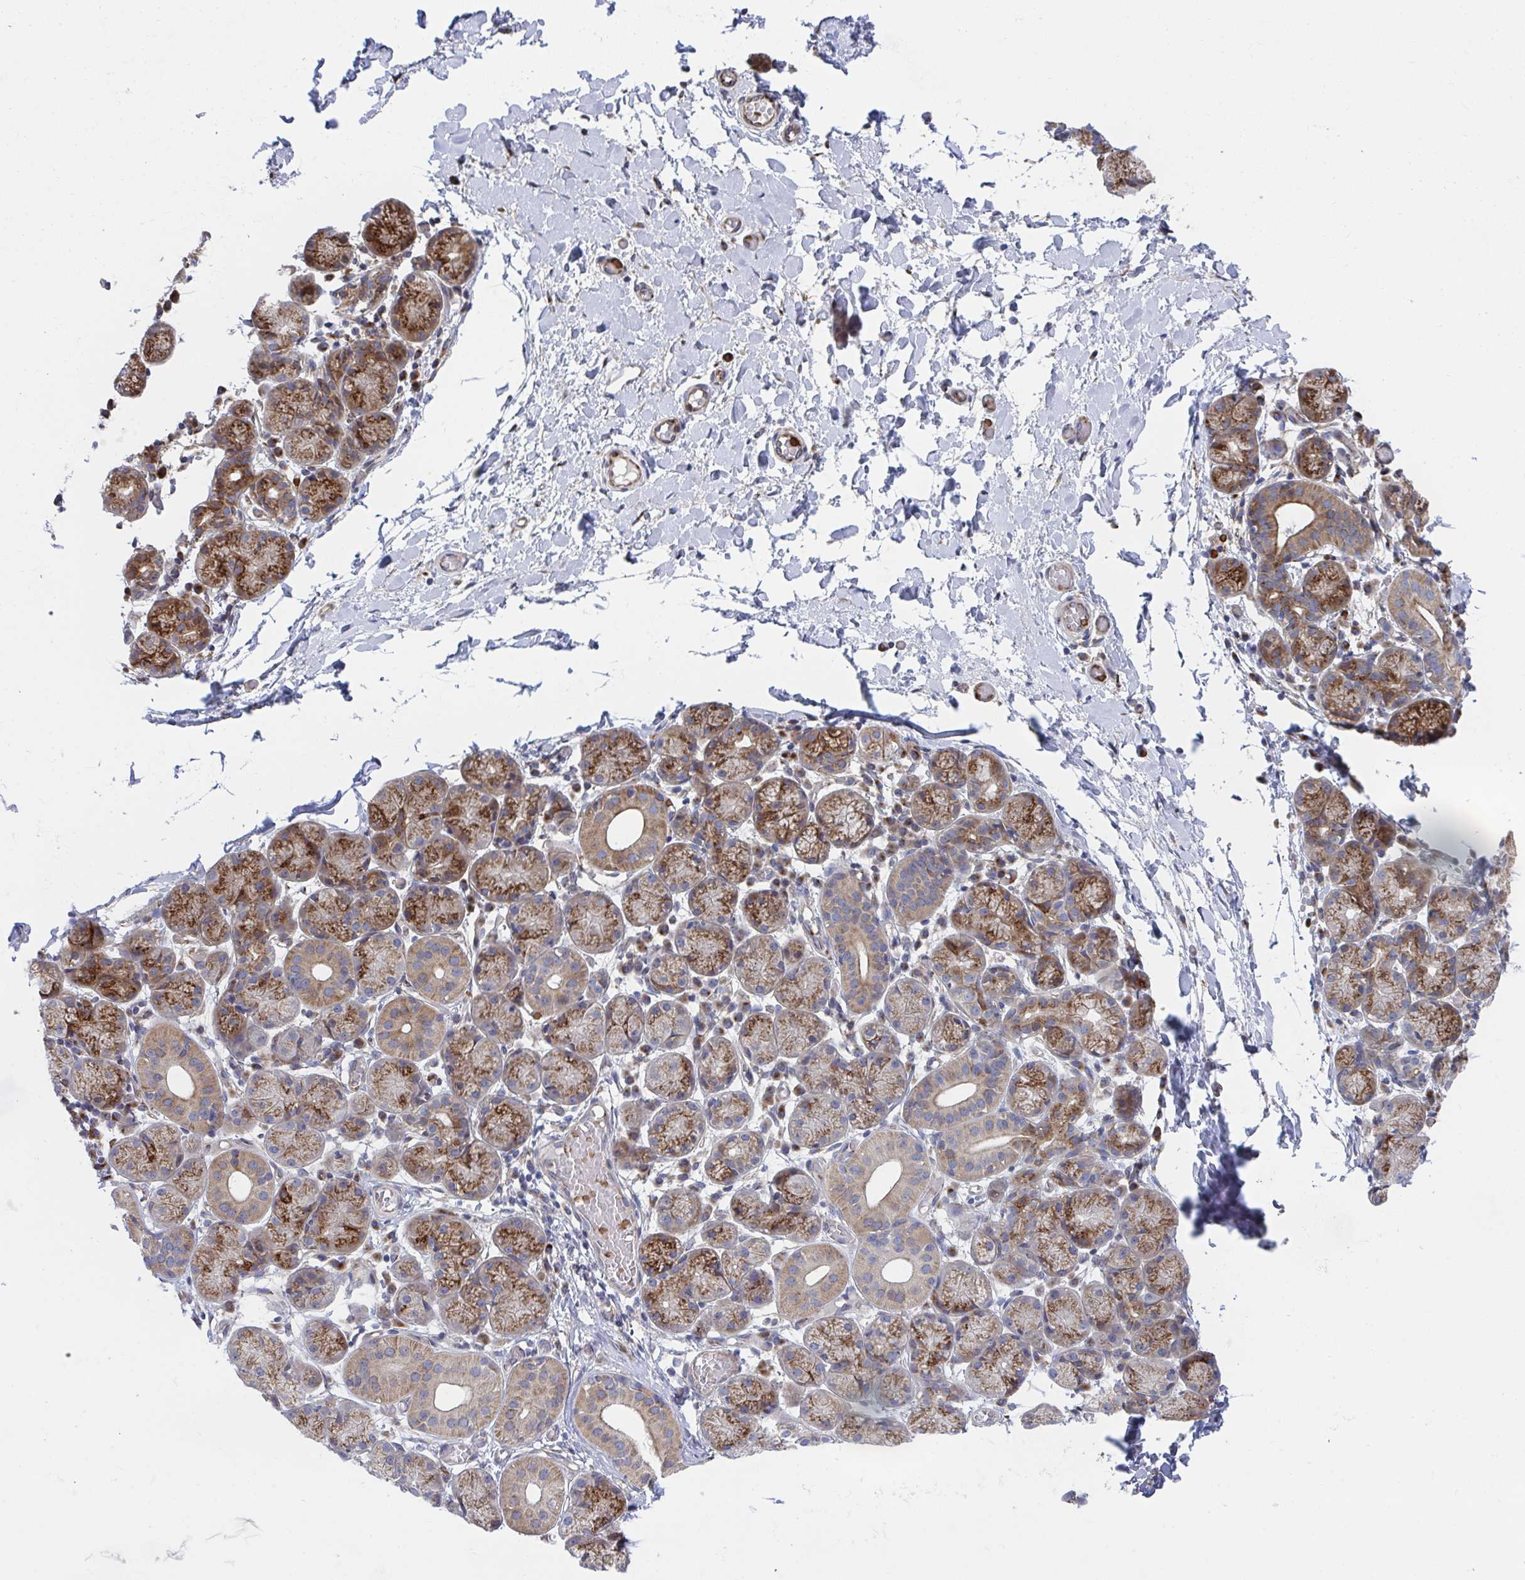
{"staining": {"intensity": "strong", "quantity": "25%-75%", "location": "cytoplasmic/membranous"}, "tissue": "salivary gland", "cell_type": "Glandular cells", "image_type": "normal", "snomed": [{"axis": "morphology", "description": "Normal tissue, NOS"}, {"axis": "topography", "description": "Salivary gland"}], "caption": "Immunohistochemistry photomicrograph of unremarkable salivary gland: human salivary gland stained using immunohistochemistry (IHC) reveals high levels of strong protein expression localized specifically in the cytoplasmic/membranous of glandular cells, appearing as a cytoplasmic/membranous brown color.", "gene": "FJX1", "patient": {"sex": "female", "age": 24}}